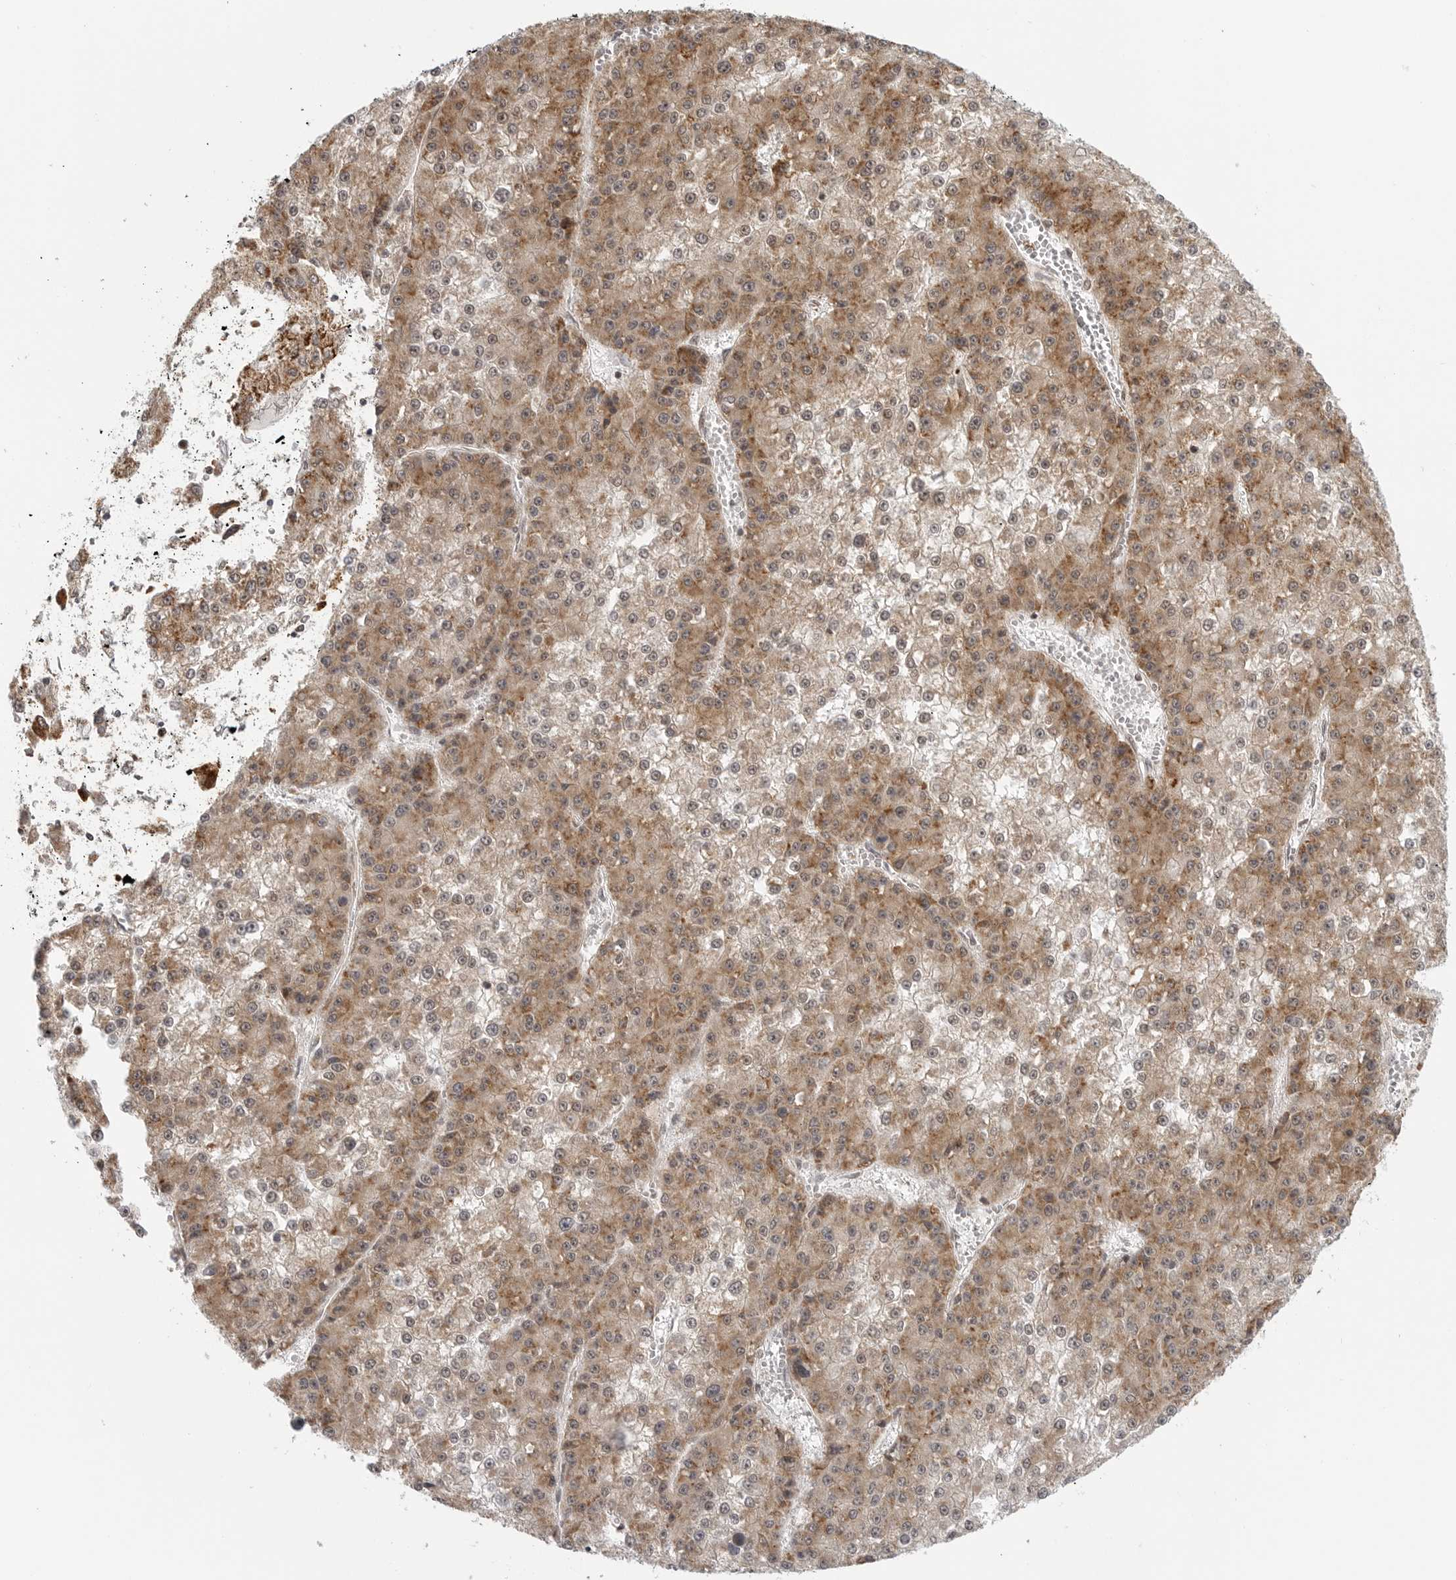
{"staining": {"intensity": "moderate", "quantity": ">75%", "location": "cytoplasmic/membranous"}, "tissue": "liver cancer", "cell_type": "Tumor cells", "image_type": "cancer", "snomed": [{"axis": "morphology", "description": "Carcinoma, Hepatocellular, NOS"}, {"axis": "topography", "description": "Liver"}], "caption": "A micrograph of hepatocellular carcinoma (liver) stained for a protein exhibits moderate cytoplasmic/membranous brown staining in tumor cells.", "gene": "COPA", "patient": {"sex": "female", "age": 73}}